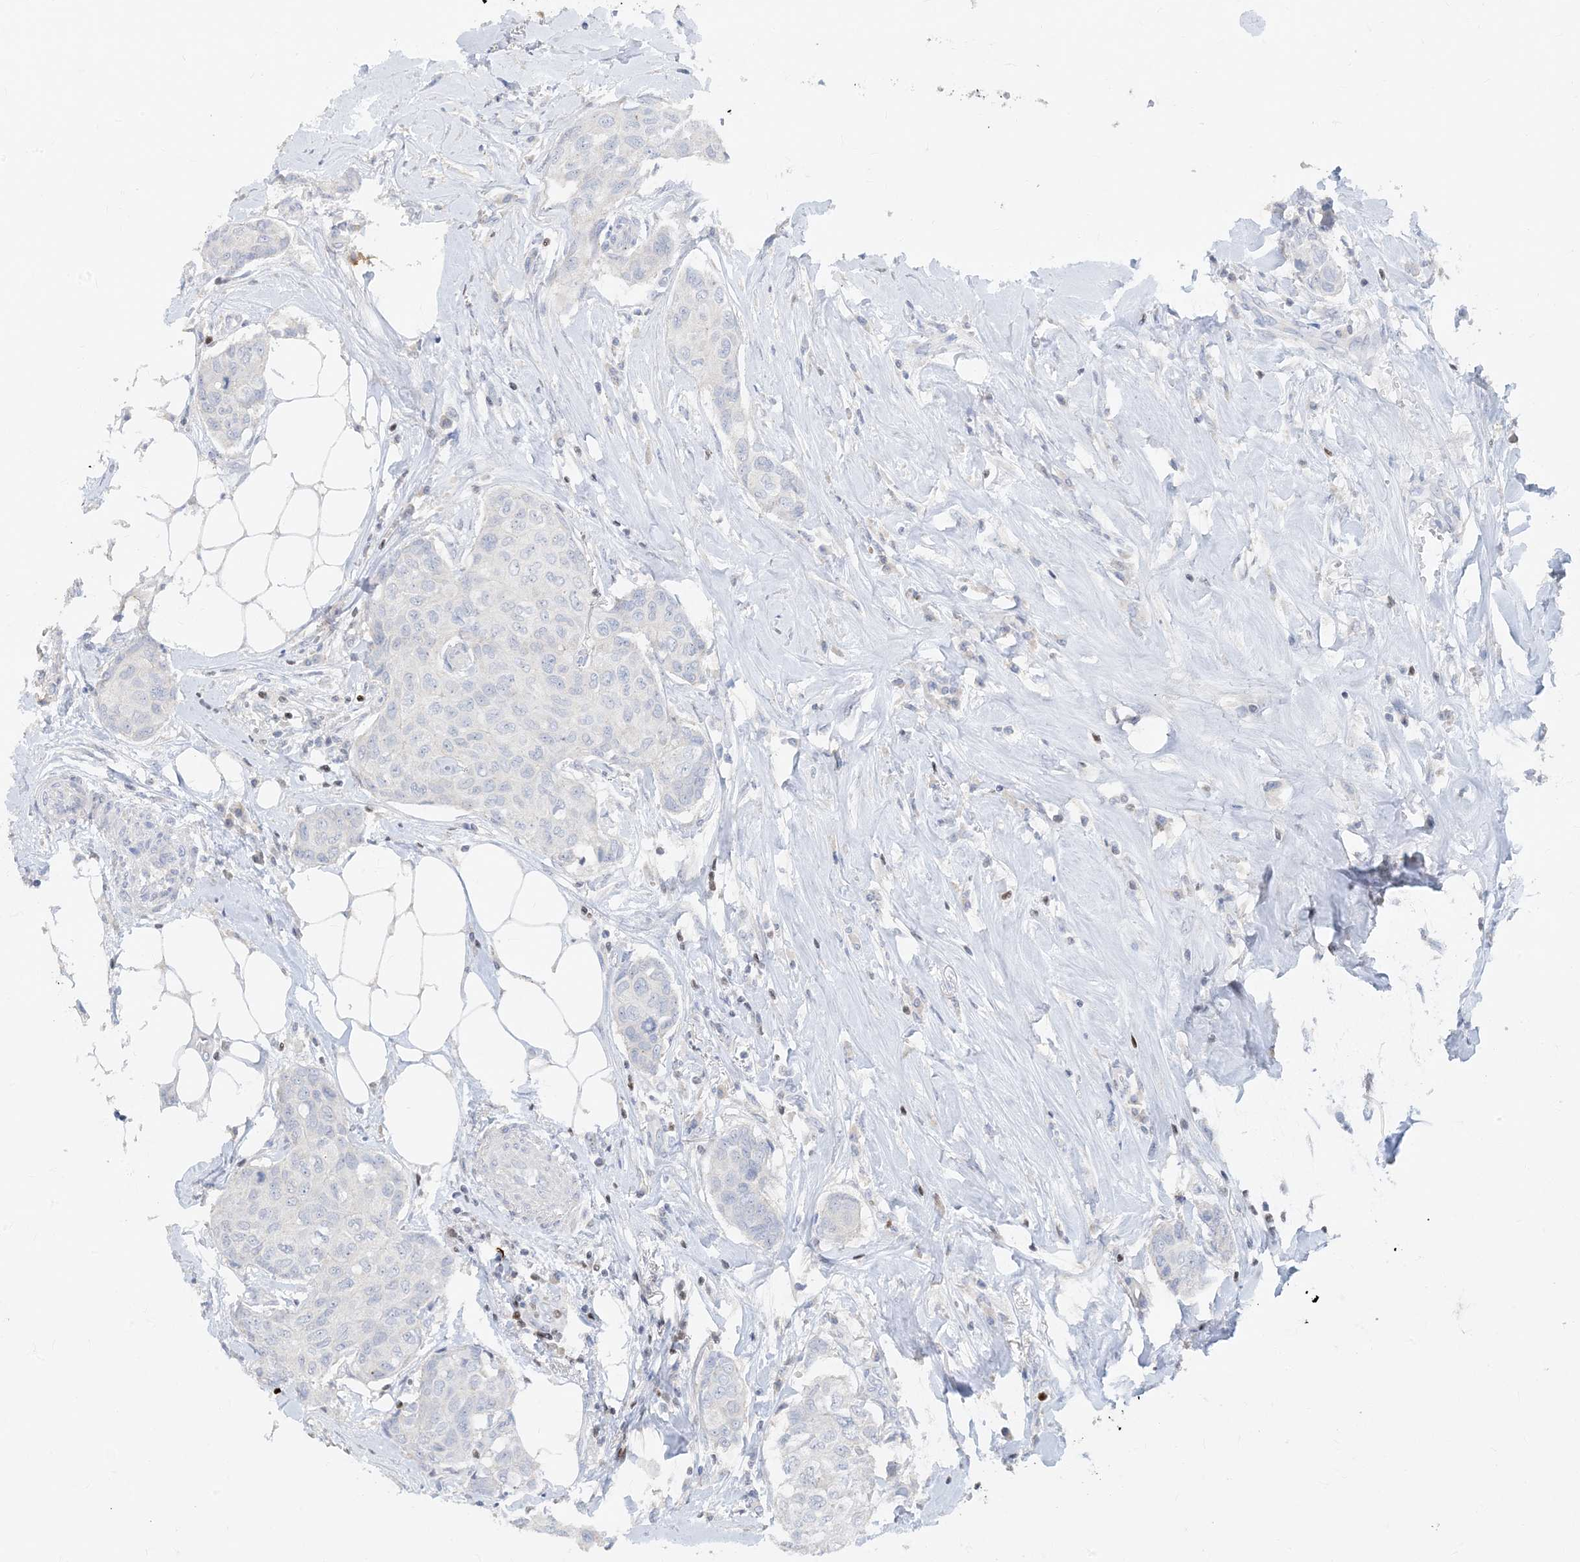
{"staining": {"intensity": "negative", "quantity": "none", "location": "none"}, "tissue": "breast cancer", "cell_type": "Tumor cells", "image_type": "cancer", "snomed": [{"axis": "morphology", "description": "Duct carcinoma"}, {"axis": "topography", "description": "Breast"}], "caption": "IHC image of neoplastic tissue: human breast infiltrating ductal carcinoma stained with DAB reveals no significant protein expression in tumor cells.", "gene": "TBX21", "patient": {"sex": "female", "age": 80}}